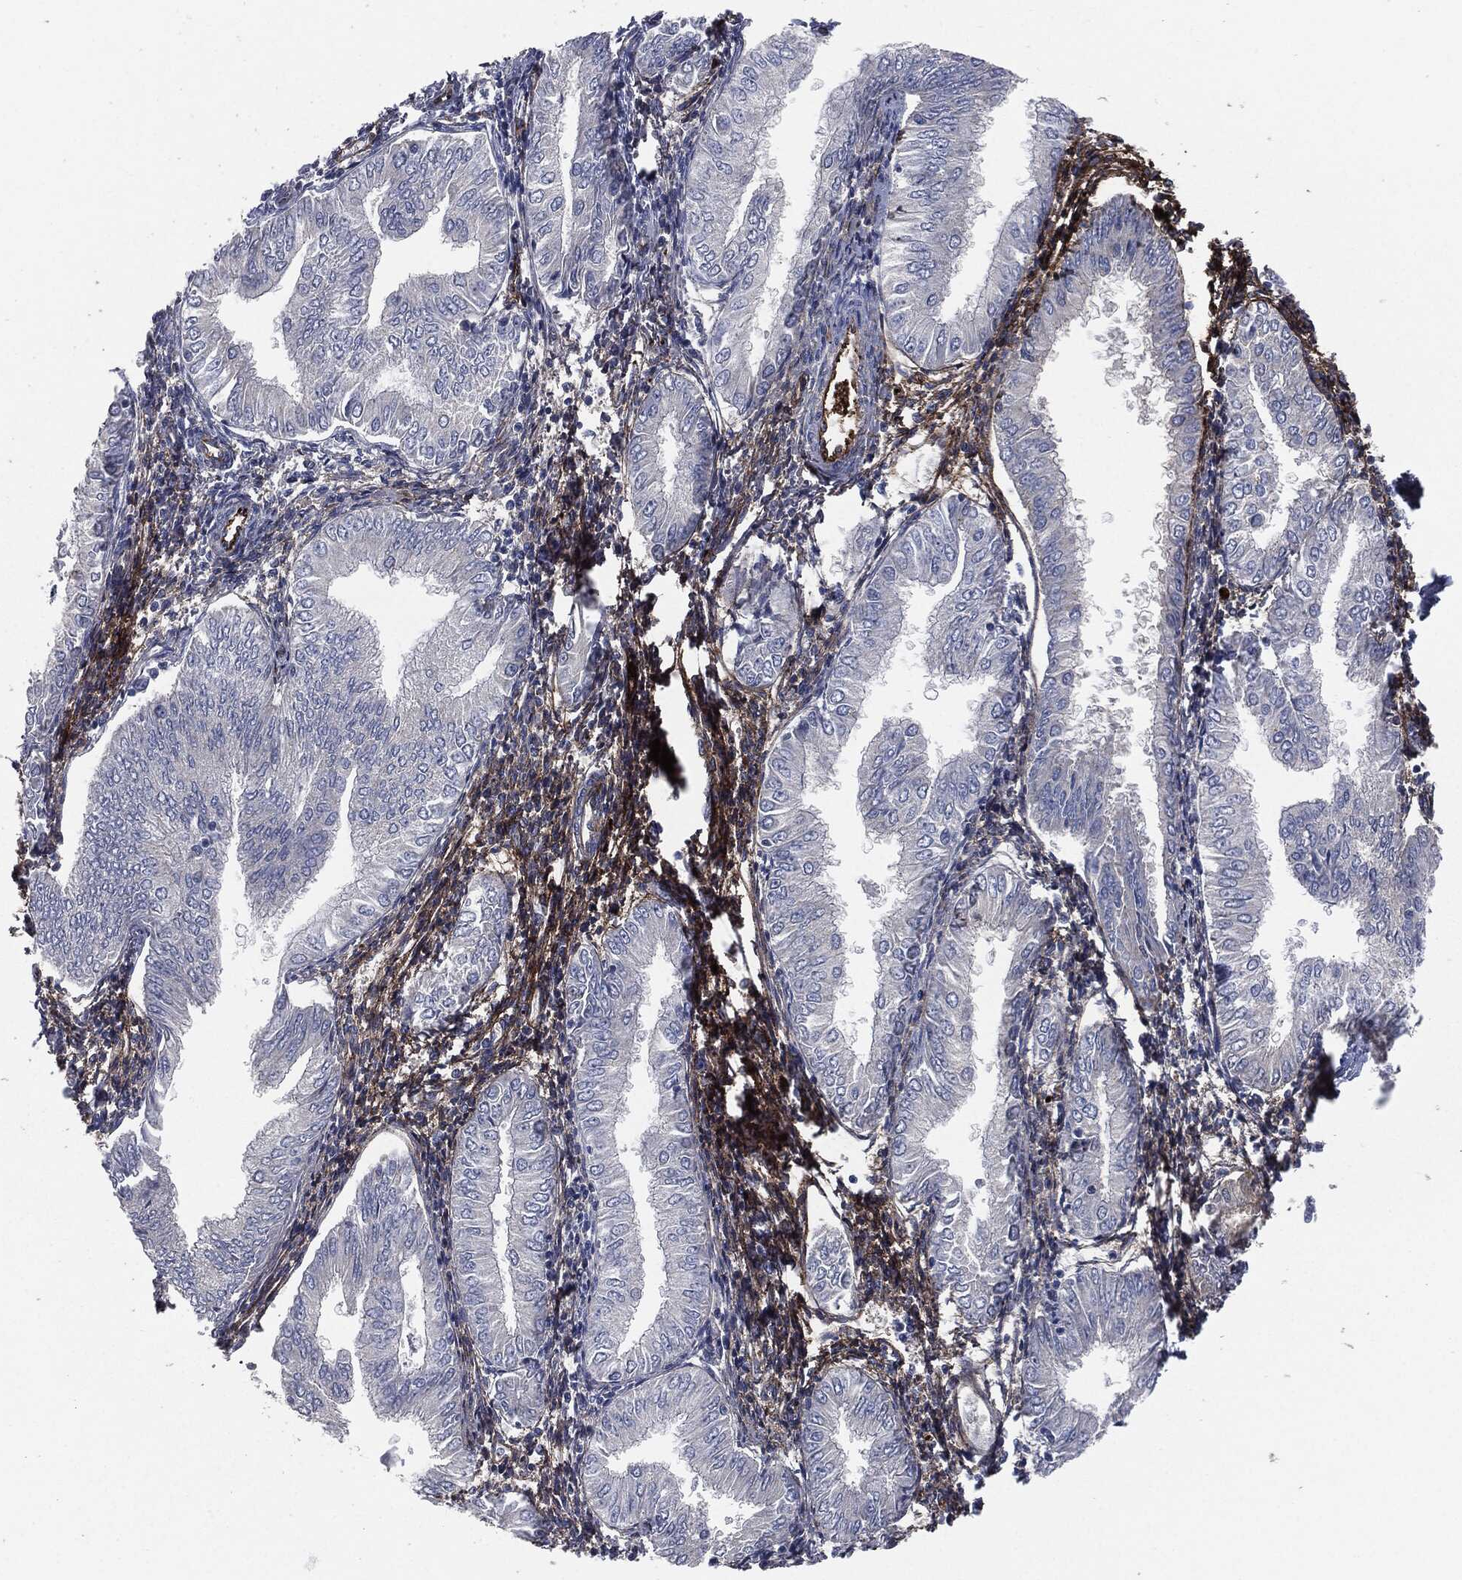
{"staining": {"intensity": "negative", "quantity": "none", "location": "none"}, "tissue": "endometrial cancer", "cell_type": "Tumor cells", "image_type": "cancer", "snomed": [{"axis": "morphology", "description": "Adenocarcinoma, NOS"}, {"axis": "topography", "description": "Endometrium"}], "caption": "There is no significant expression in tumor cells of endometrial cancer (adenocarcinoma).", "gene": "APOB", "patient": {"sex": "female", "age": 53}}